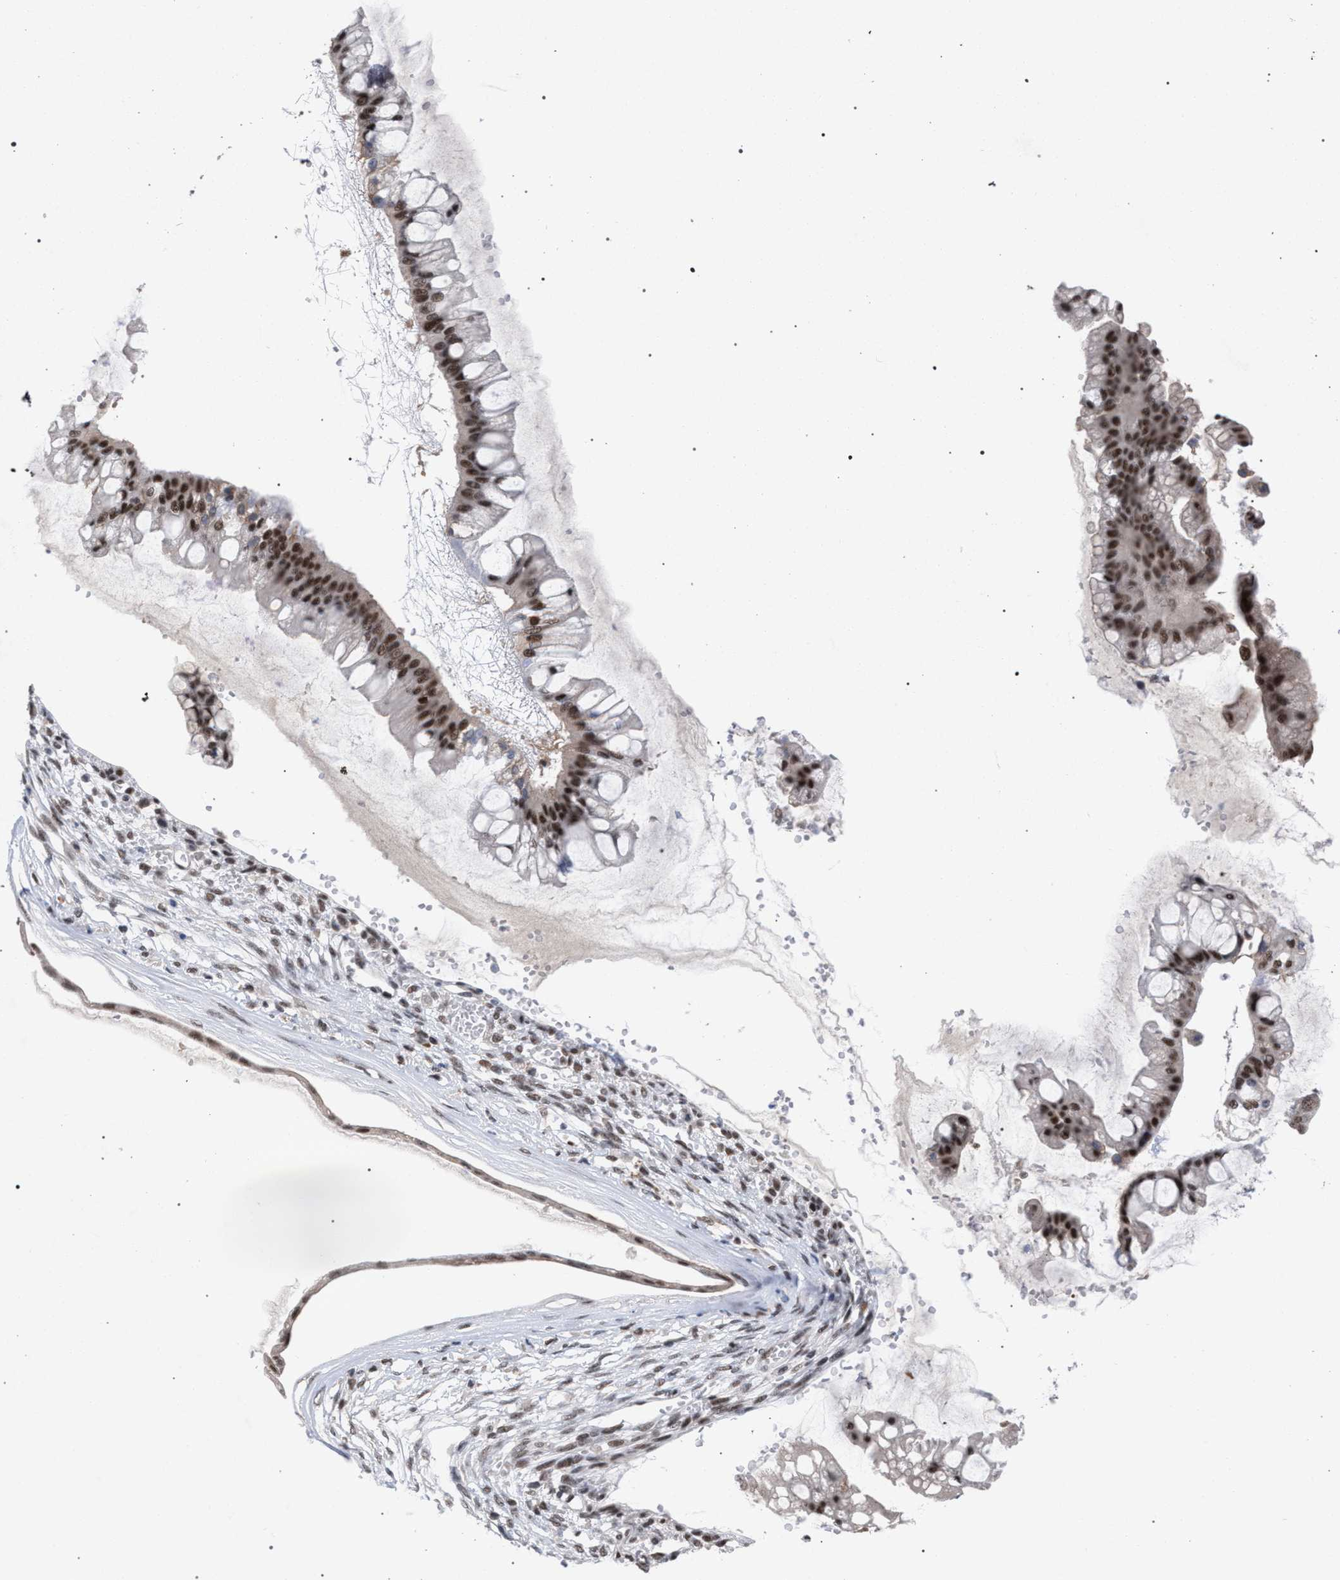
{"staining": {"intensity": "moderate", "quantity": ">75%", "location": "nuclear"}, "tissue": "ovarian cancer", "cell_type": "Tumor cells", "image_type": "cancer", "snomed": [{"axis": "morphology", "description": "Cystadenocarcinoma, mucinous, NOS"}, {"axis": "topography", "description": "Ovary"}], "caption": "Immunohistochemistry (DAB (3,3'-diaminobenzidine)) staining of human mucinous cystadenocarcinoma (ovarian) displays moderate nuclear protein expression in about >75% of tumor cells. Immunohistochemistry stains the protein of interest in brown and the nuclei are stained blue.", "gene": "SCAF4", "patient": {"sex": "female", "age": 73}}